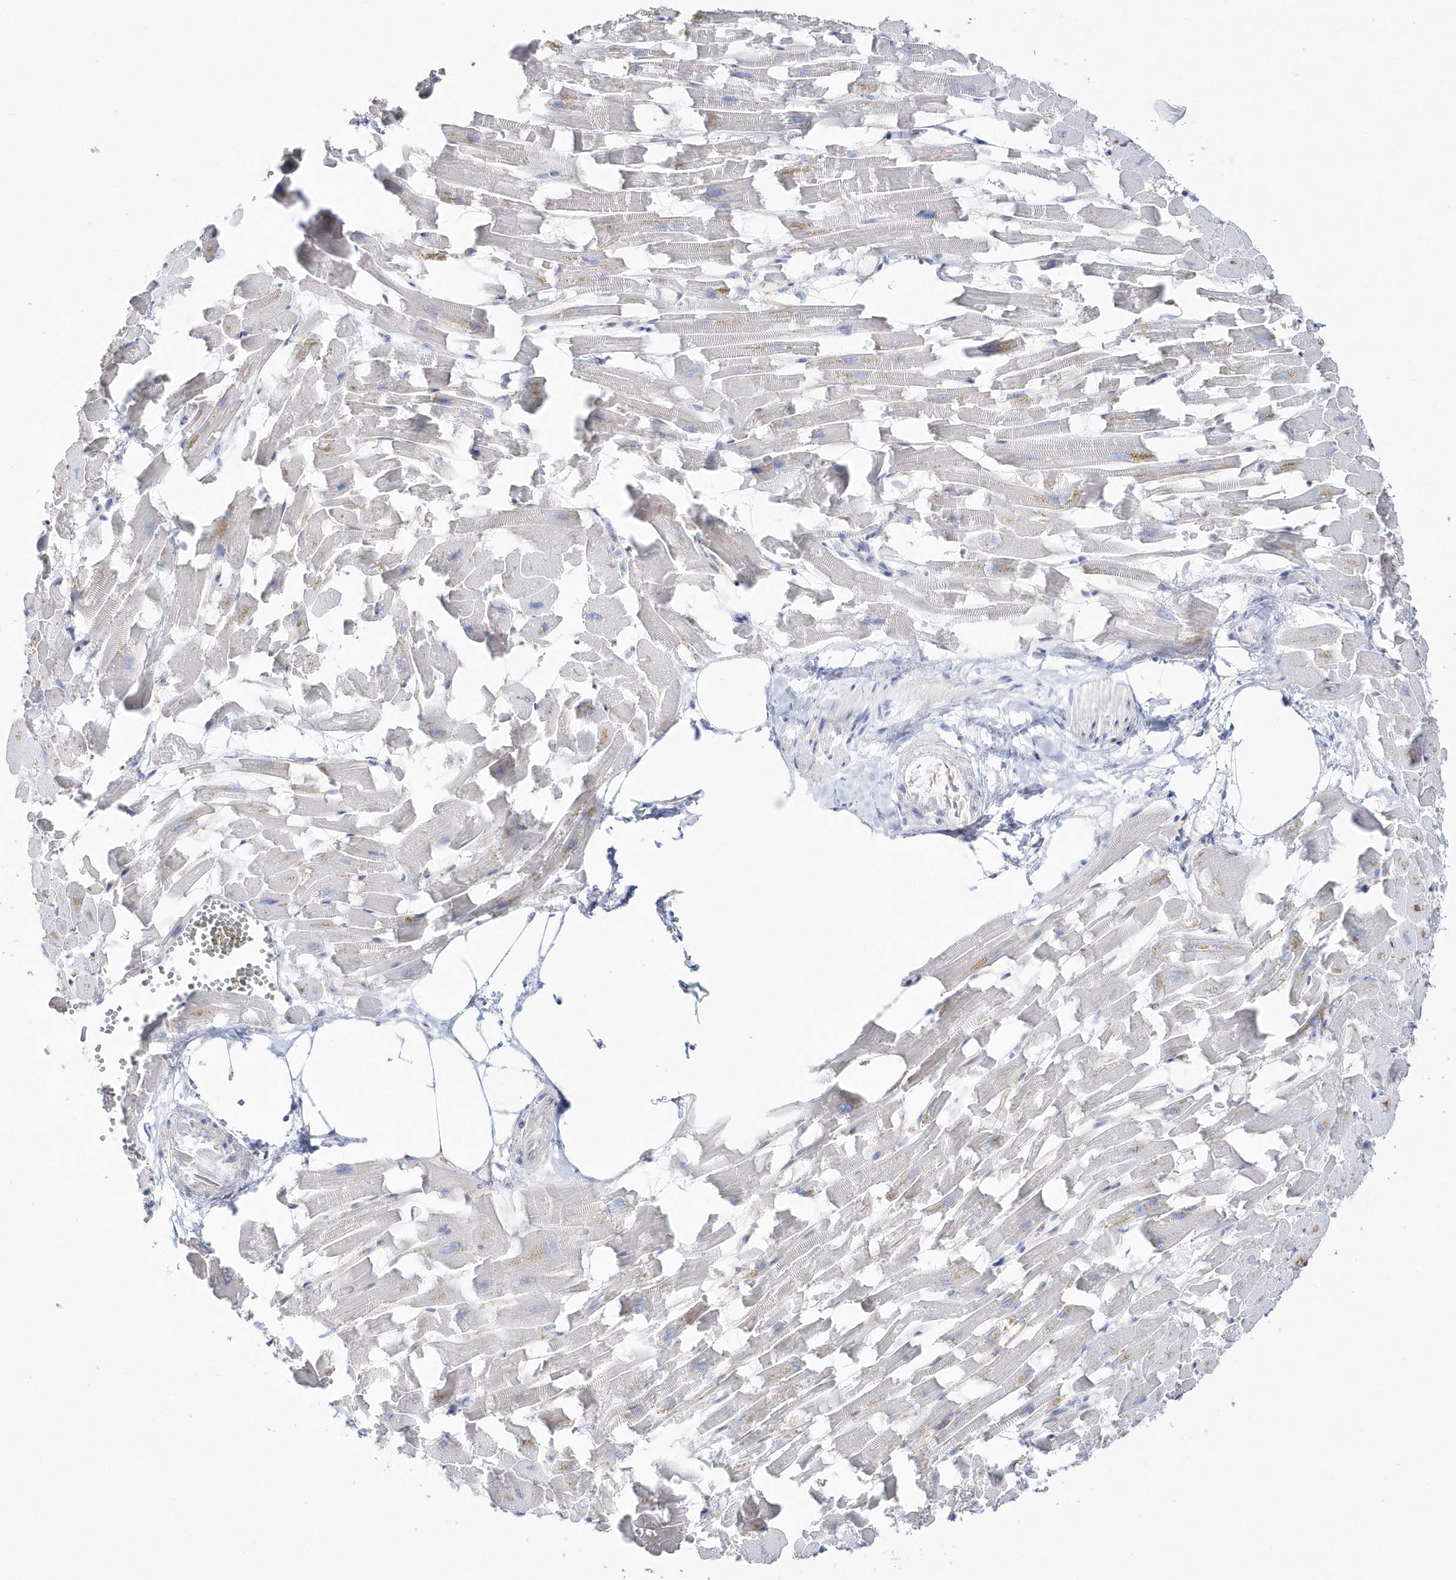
{"staining": {"intensity": "negative", "quantity": "none", "location": "none"}, "tissue": "heart muscle", "cell_type": "Cardiomyocytes", "image_type": "normal", "snomed": [{"axis": "morphology", "description": "Normal tissue, NOS"}, {"axis": "topography", "description": "Heart"}], "caption": "Cardiomyocytes show no significant protein positivity in normal heart muscle. (DAB (3,3'-diaminobenzidine) IHC with hematoxylin counter stain).", "gene": "TMCO6", "patient": {"sex": "female", "age": 64}}